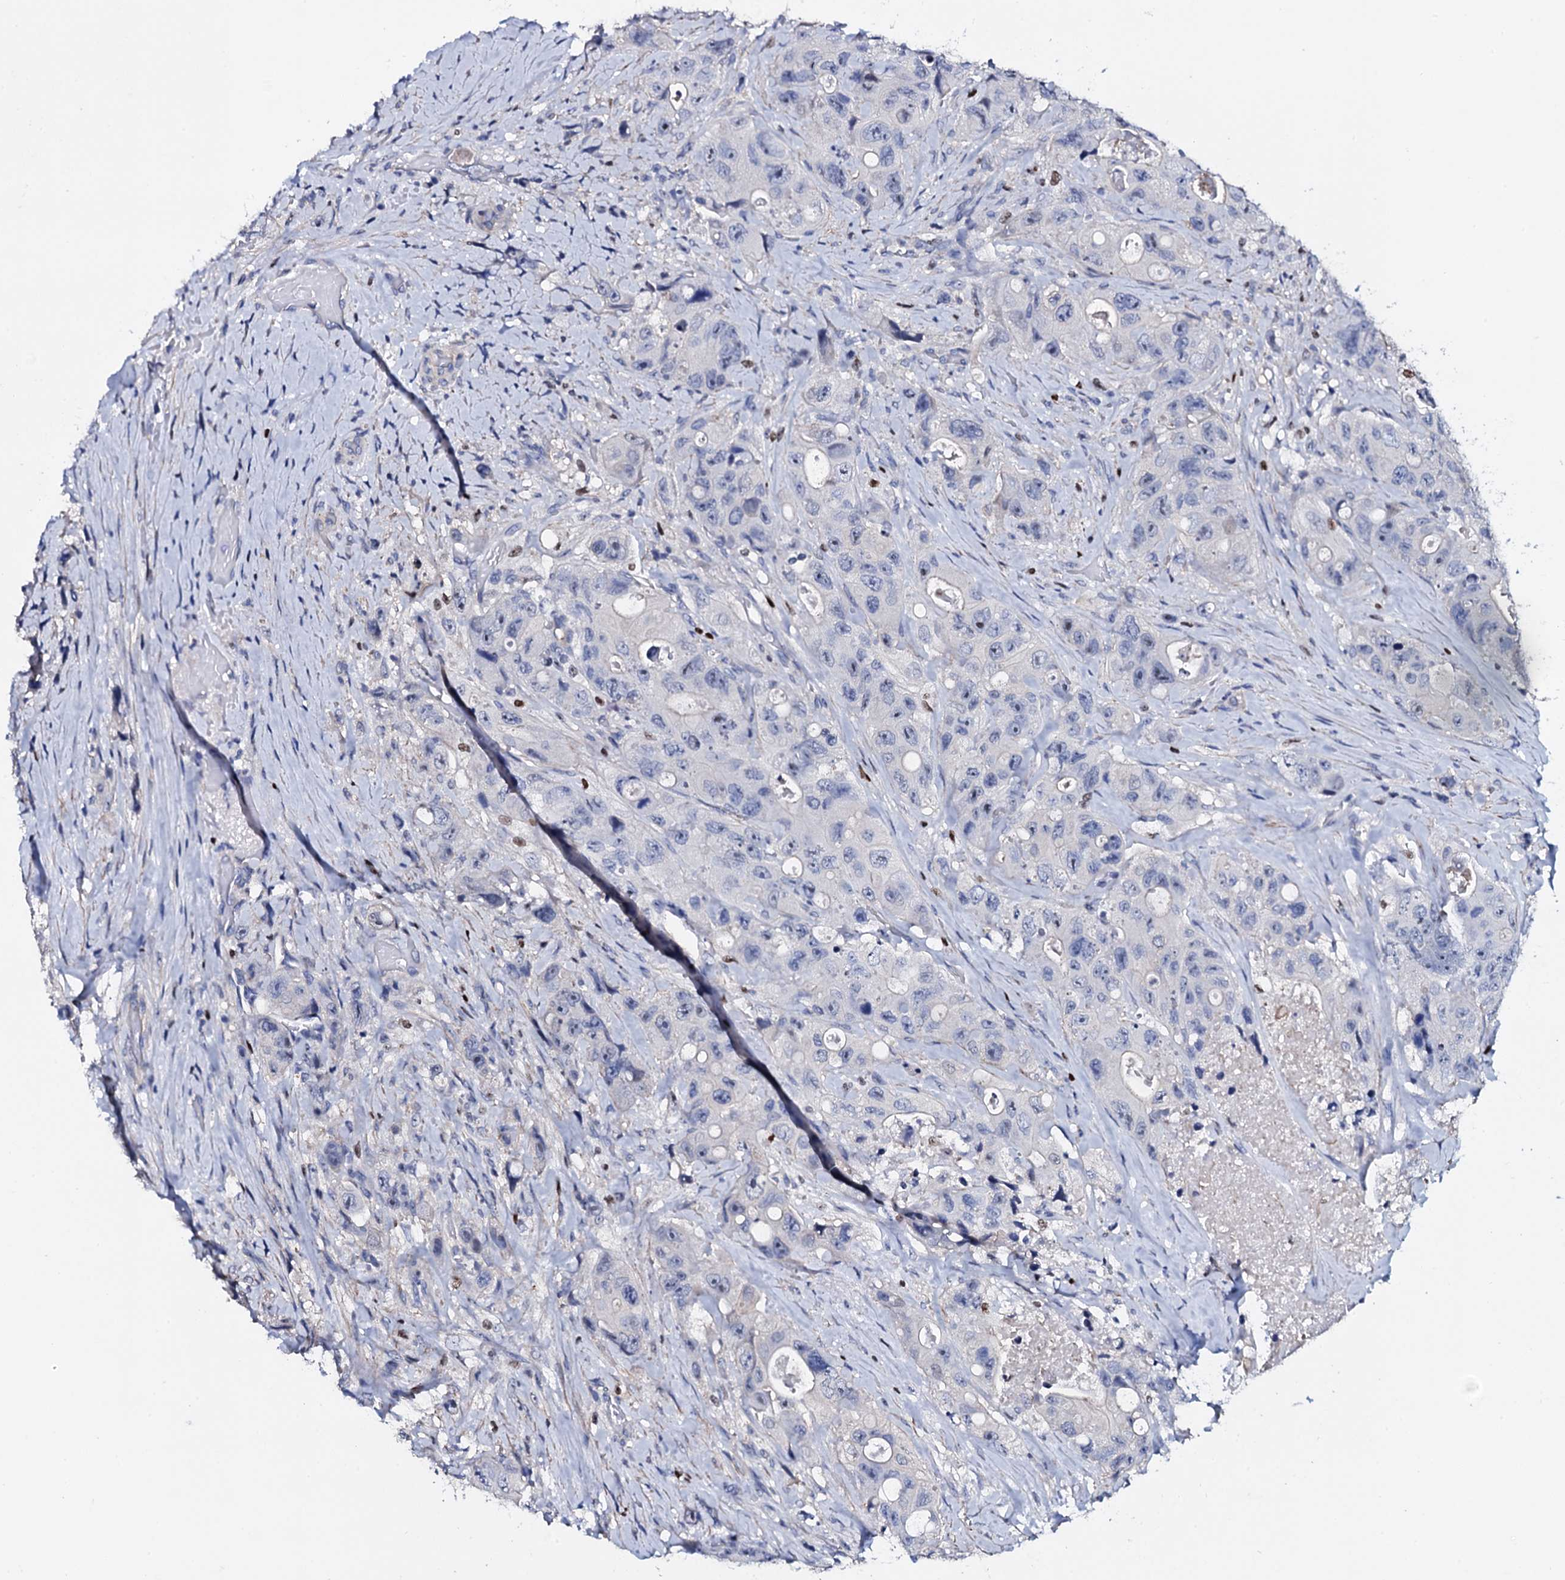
{"staining": {"intensity": "negative", "quantity": "none", "location": "none"}, "tissue": "colorectal cancer", "cell_type": "Tumor cells", "image_type": "cancer", "snomed": [{"axis": "morphology", "description": "Adenocarcinoma, NOS"}, {"axis": "topography", "description": "Colon"}], "caption": "High power microscopy image of an immunohistochemistry (IHC) image of adenocarcinoma (colorectal), revealing no significant staining in tumor cells.", "gene": "NPM2", "patient": {"sex": "female", "age": 46}}